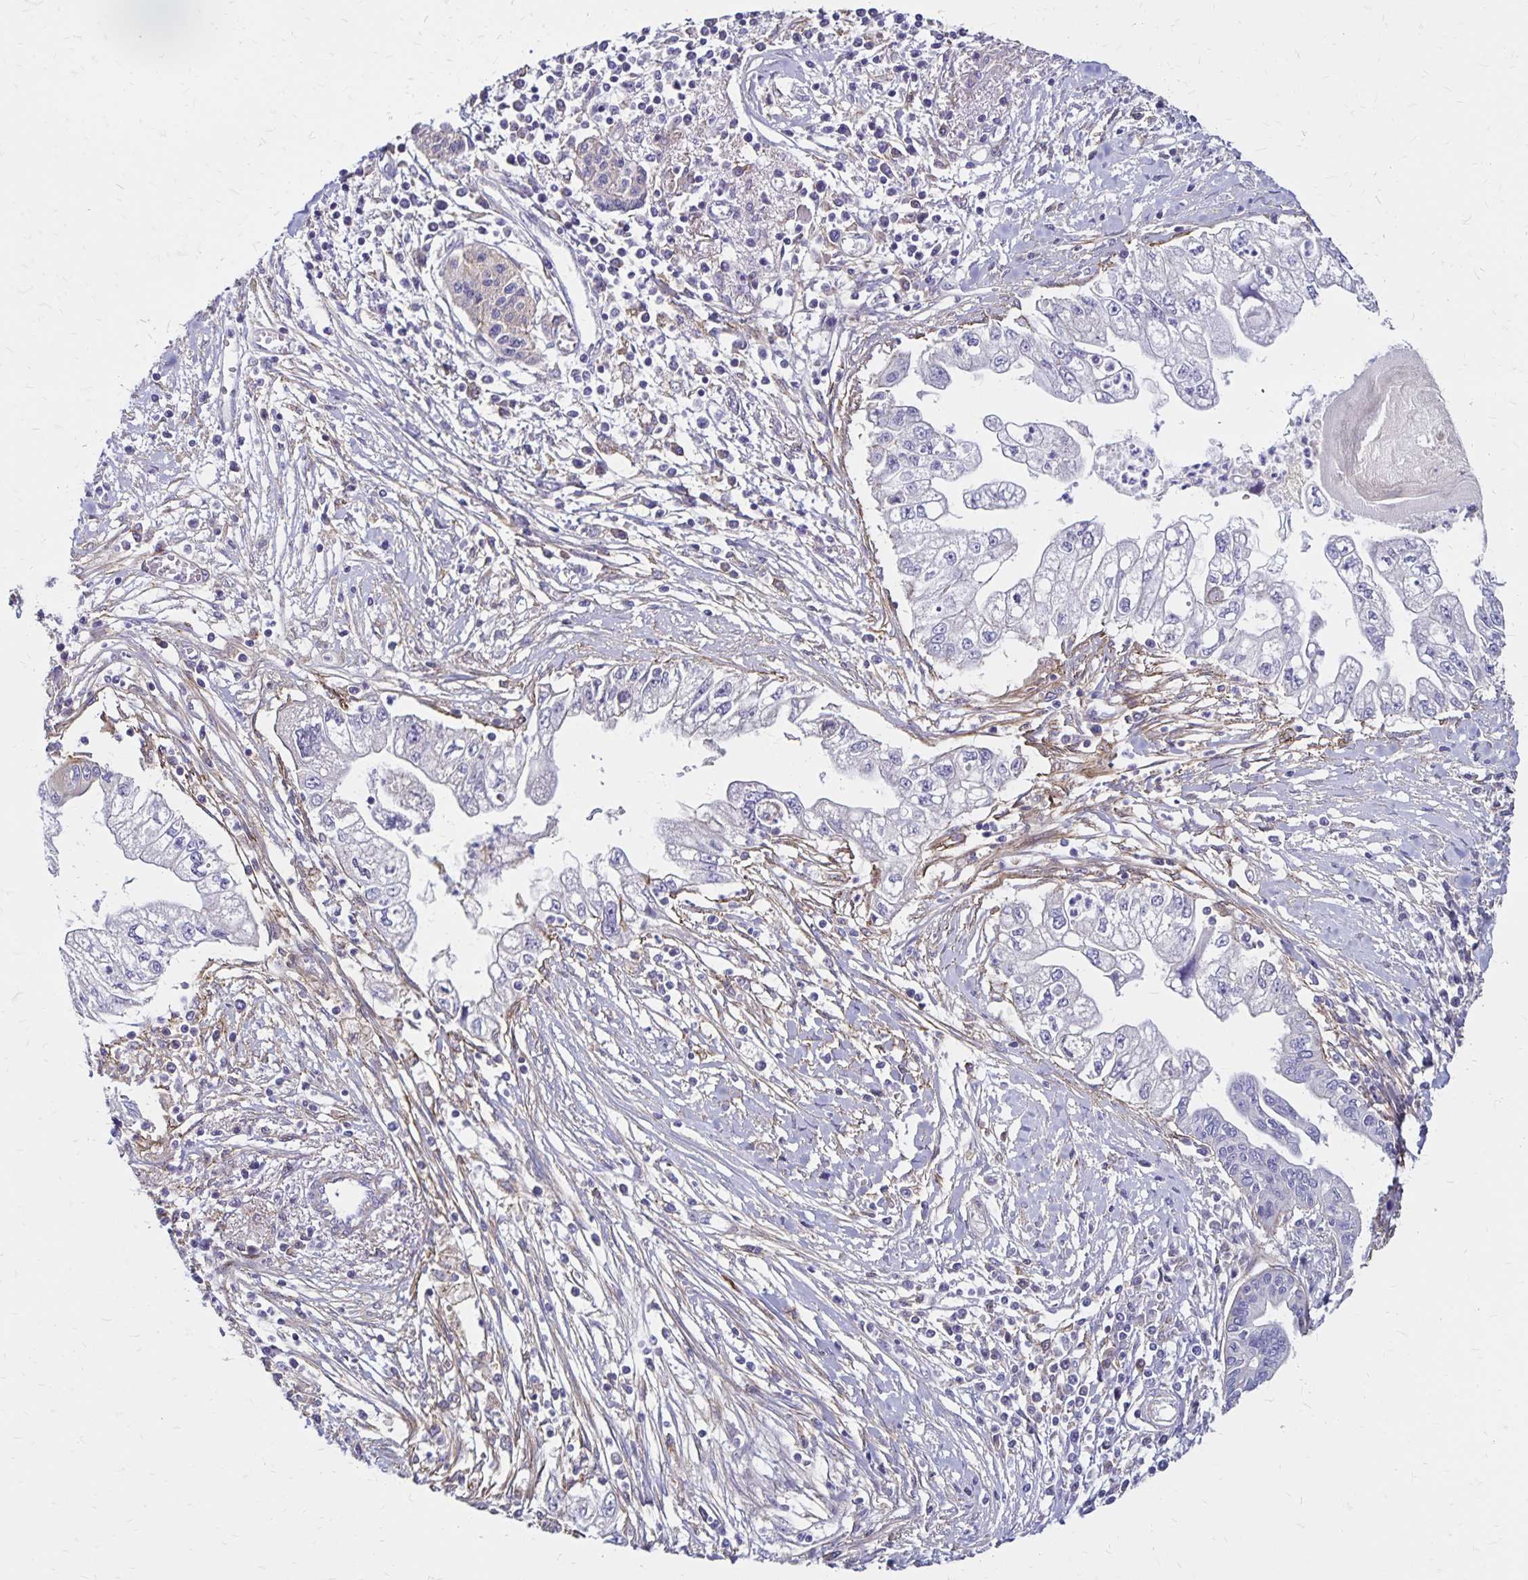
{"staining": {"intensity": "negative", "quantity": "none", "location": "none"}, "tissue": "pancreatic cancer", "cell_type": "Tumor cells", "image_type": "cancer", "snomed": [{"axis": "morphology", "description": "Adenocarcinoma, NOS"}, {"axis": "topography", "description": "Pancreas"}], "caption": "This is an immunohistochemistry photomicrograph of human pancreatic cancer (adenocarcinoma). There is no positivity in tumor cells.", "gene": "TNS3", "patient": {"sex": "male", "age": 70}}